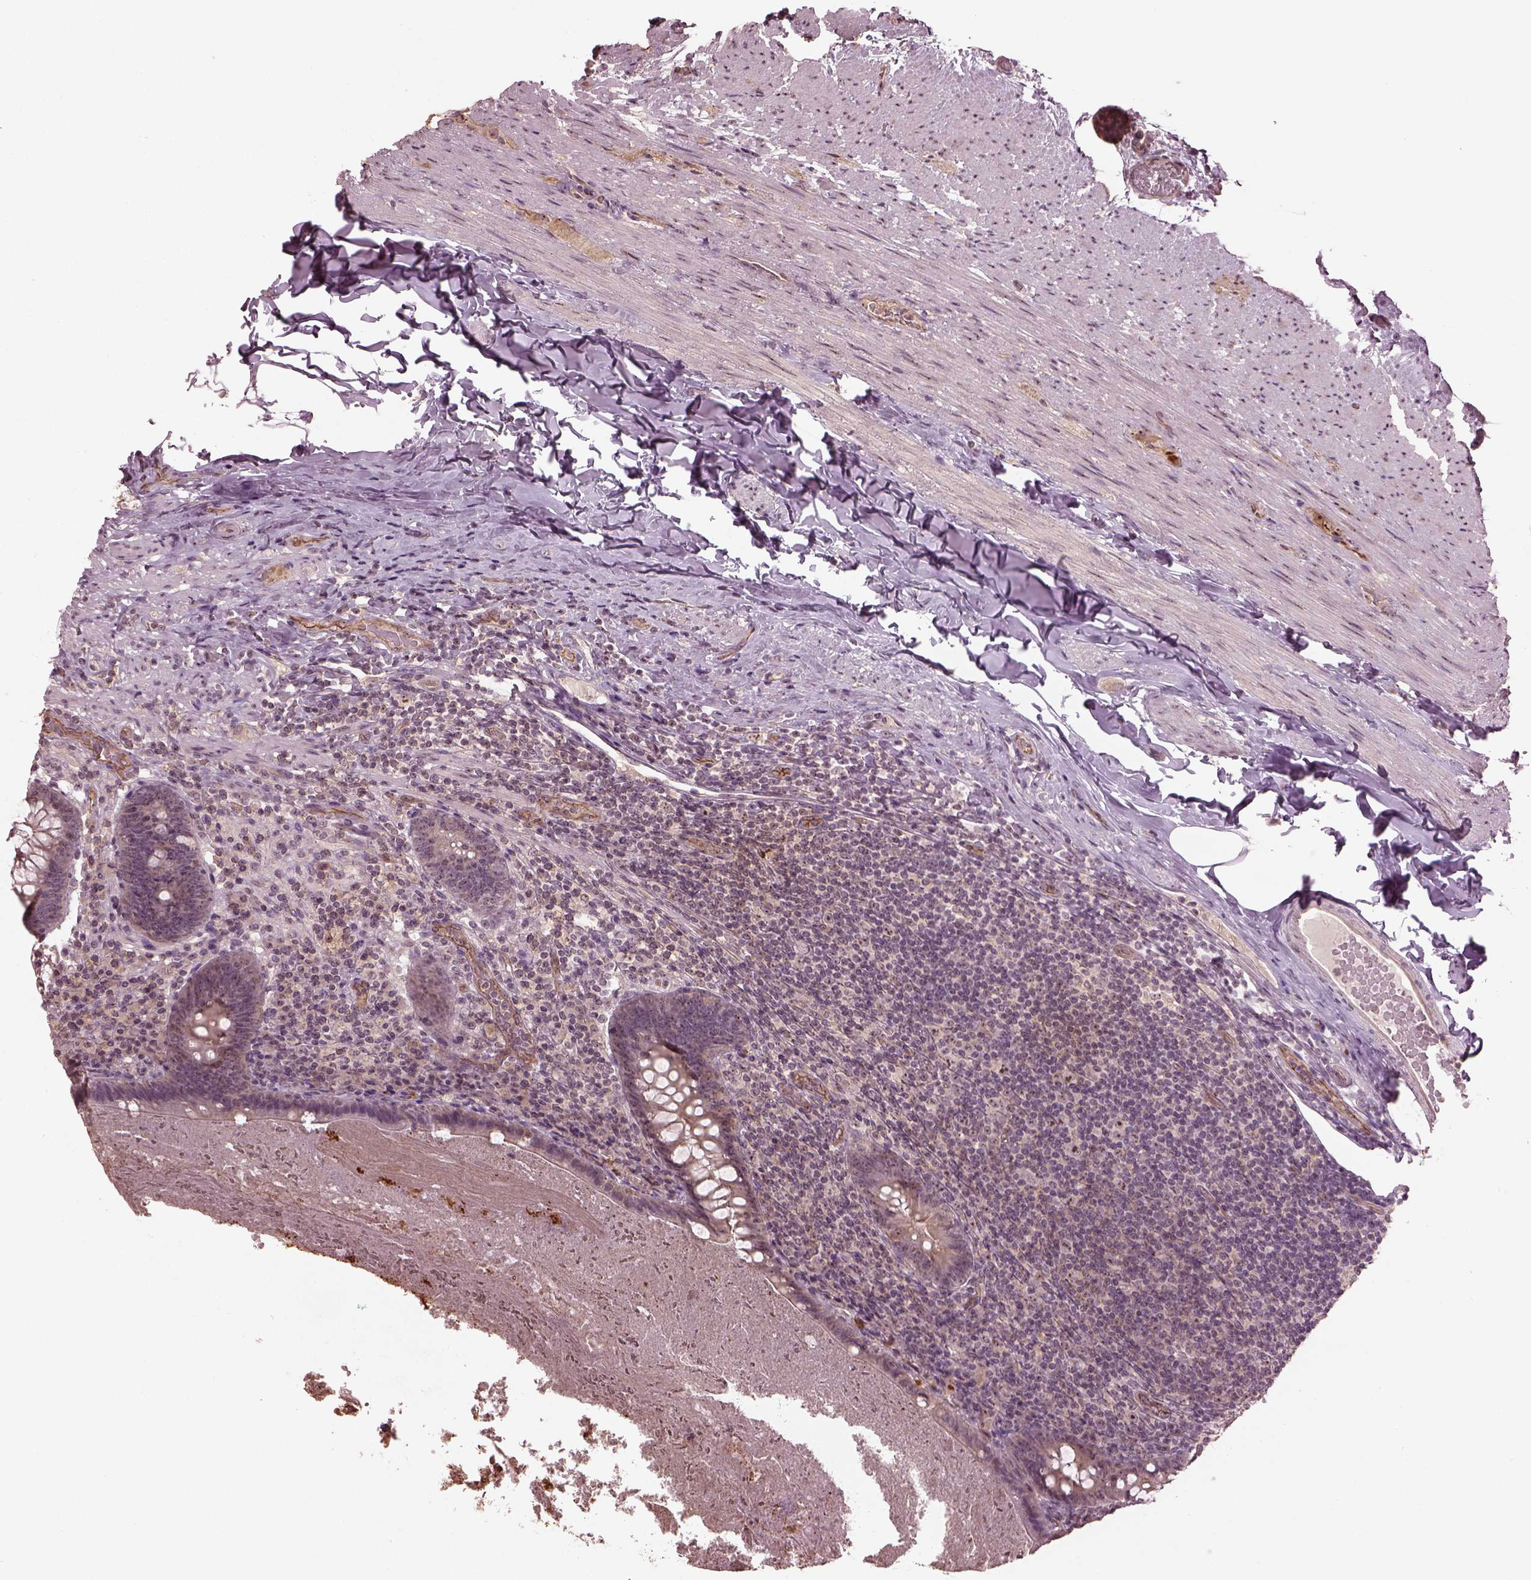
{"staining": {"intensity": "weak", "quantity": "<25%", "location": "nuclear"}, "tissue": "appendix", "cell_type": "Glandular cells", "image_type": "normal", "snomed": [{"axis": "morphology", "description": "Normal tissue, NOS"}, {"axis": "topography", "description": "Appendix"}], "caption": "High power microscopy image of an immunohistochemistry image of normal appendix, revealing no significant expression in glandular cells. (DAB immunohistochemistry (IHC) with hematoxylin counter stain).", "gene": "GNRH1", "patient": {"sex": "male", "age": 47}}